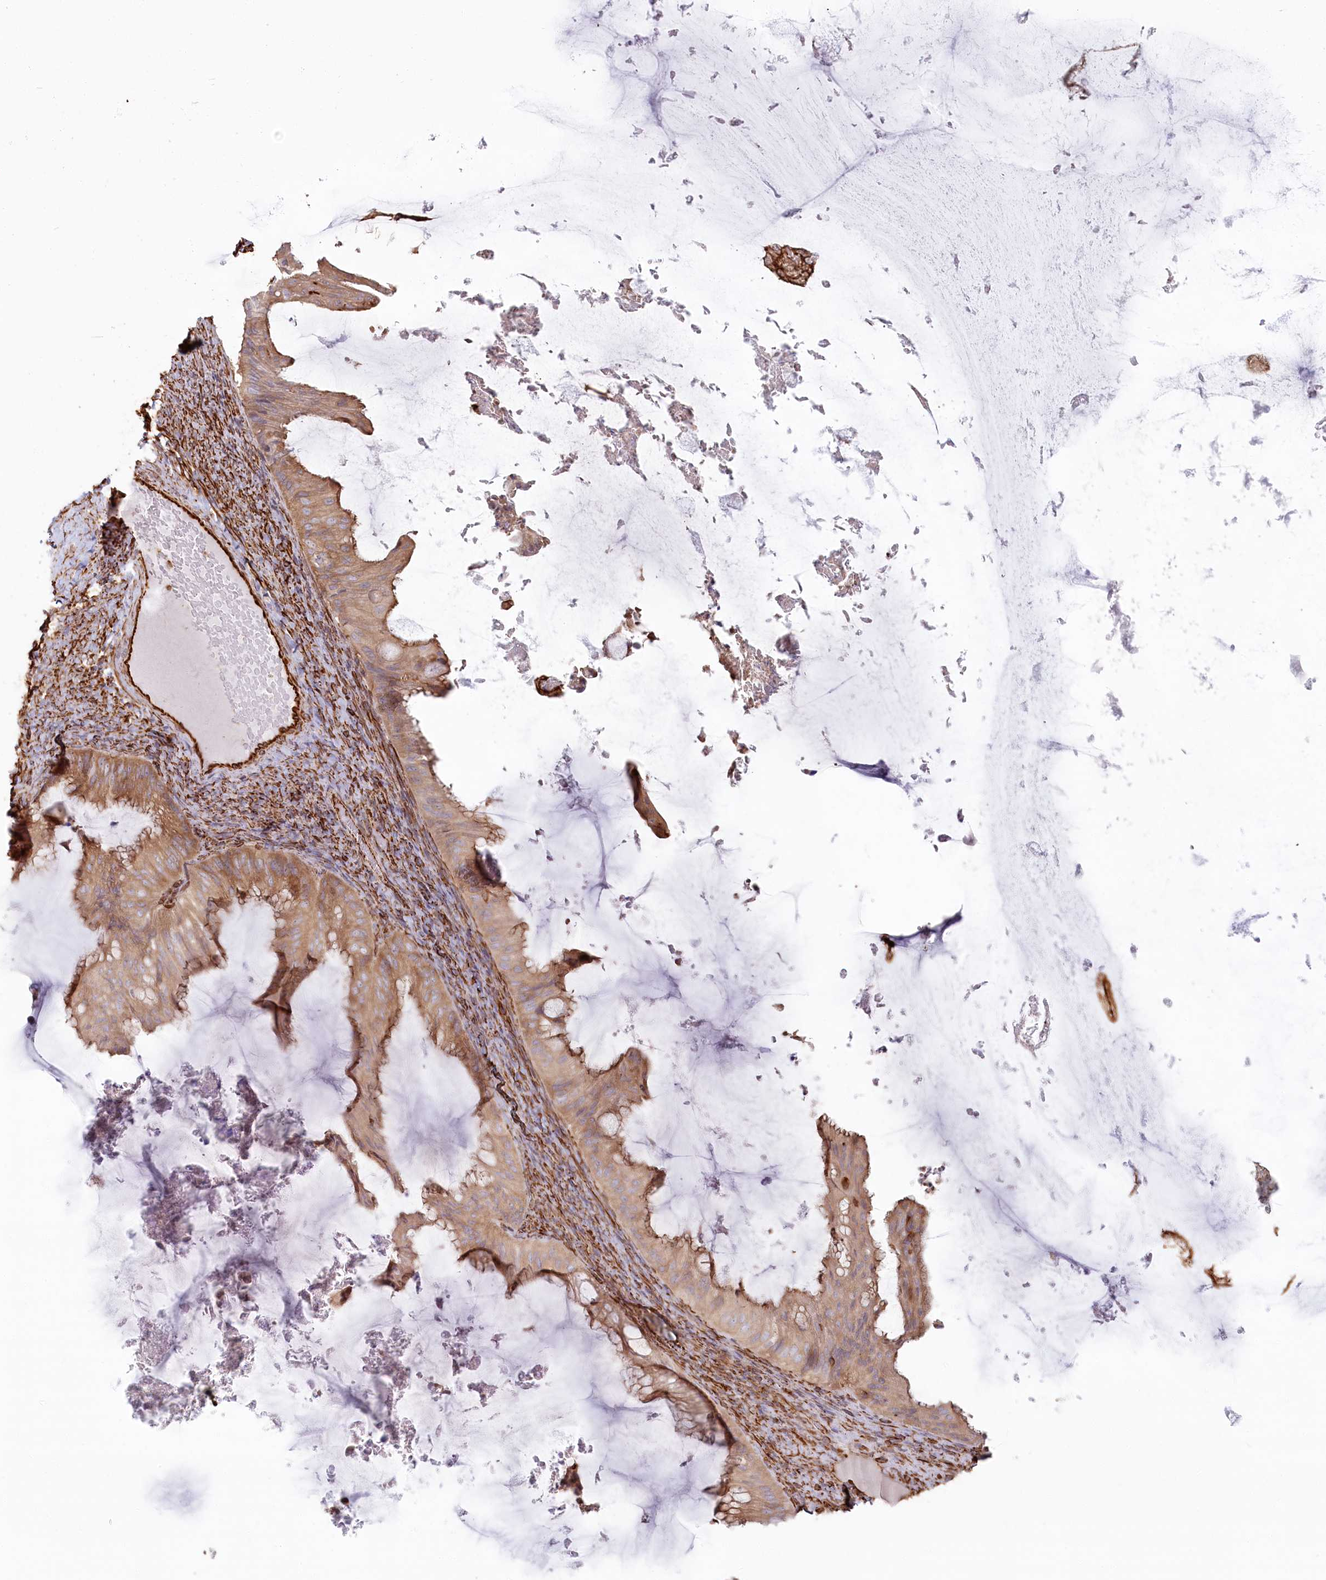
{"staining": {"intensity": "weak", "quantity": ">75%", "location": "cytoplasmic/membranous"}, "tissue": "ovarian cancer", "cell_type": "Tumor cells", "image_type": "cancer", "snomed": [{"axis": "morphology", "description": "Cystadenocarcinoma, mucinous, NOS"}, {"axis": "topography", "description": "Ovary"}], "caption": "The histopathology image exhibits staining of mucinous cystadenocarcinoma (ovarian), revealing weak cytoplasmic/membranous protein positivity (brown color) within tumor cells.", "gene": "TTC1", "patient": {"sex": "female", "age": 61}}